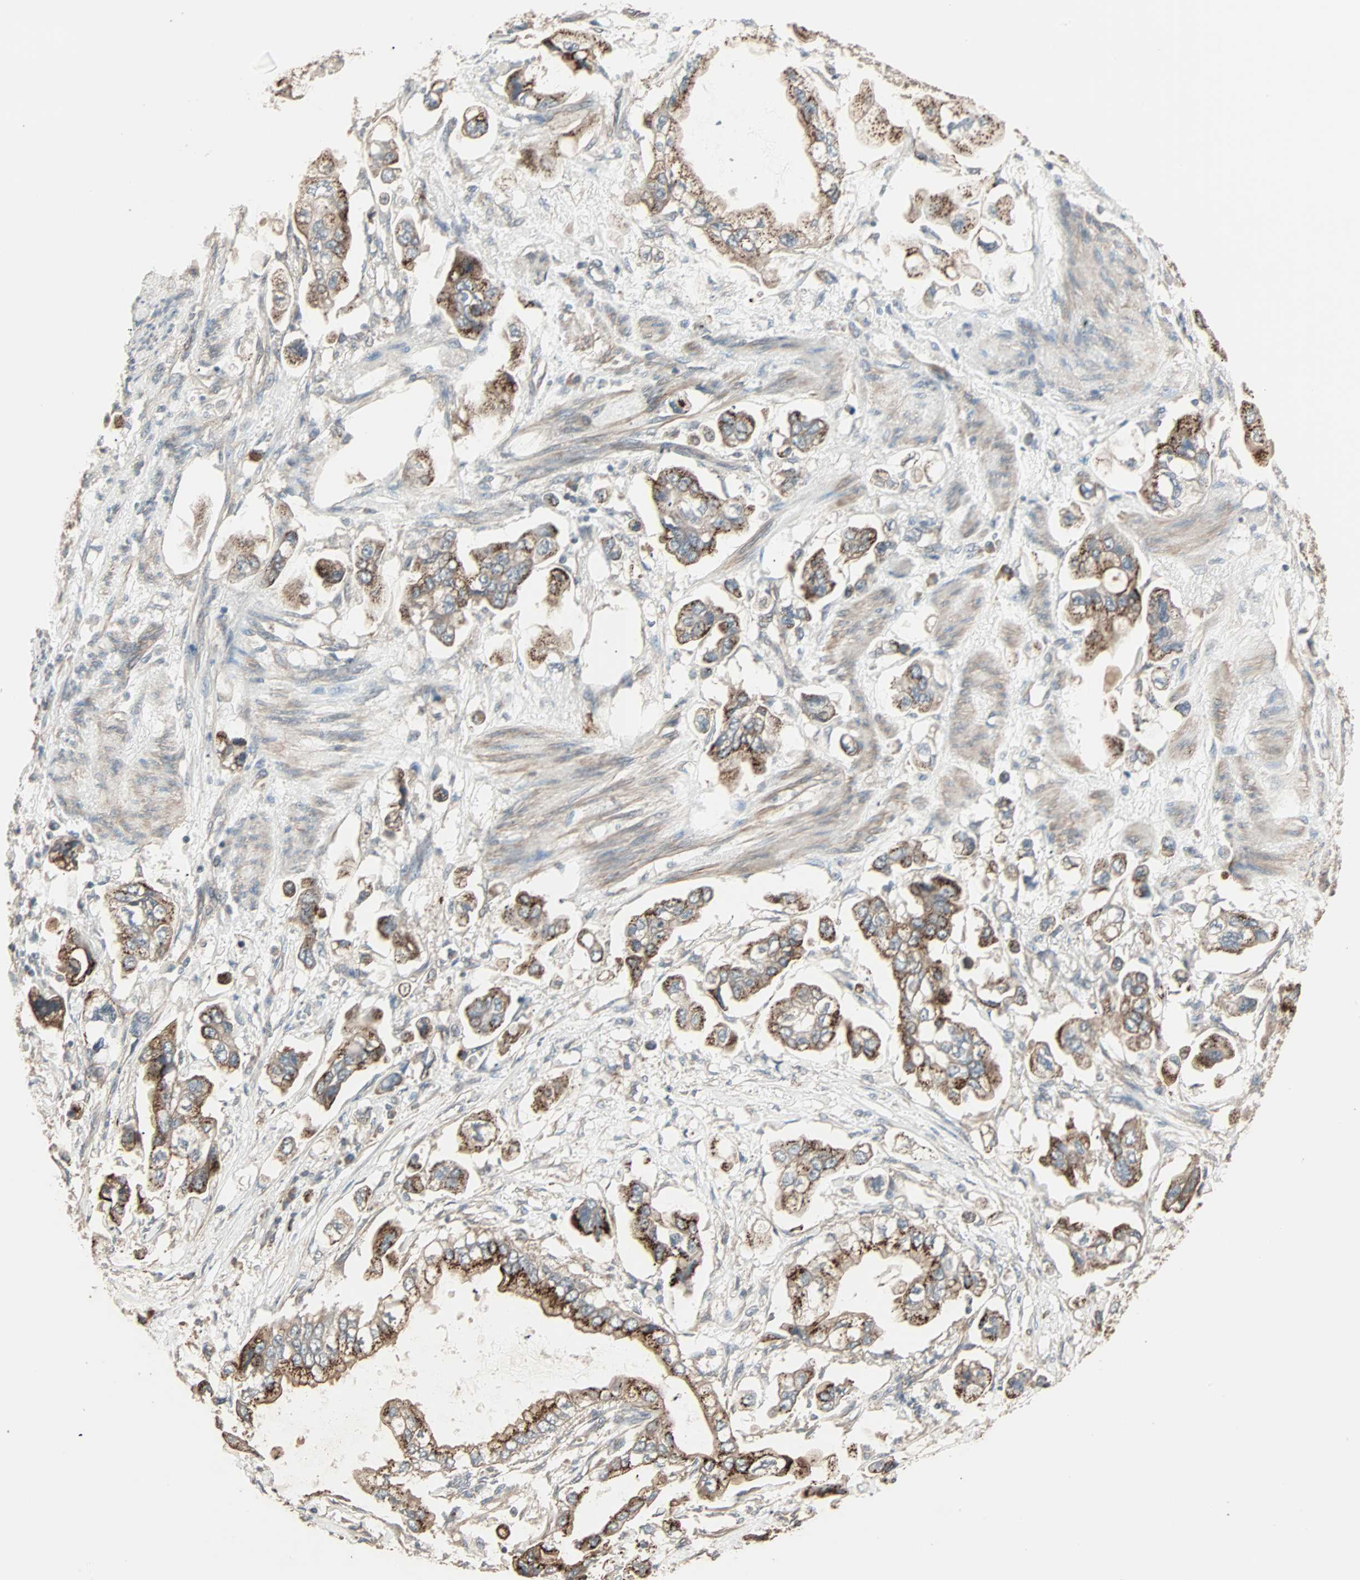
{"staining": {"intensity": "moderate", "quantity": ">75%", "location": "cytoplasmic/membranous"}, "tissue": "stomach cancer", "cell_type": "Tumor cells", "image_type": "cancer", "snomed": [{"axis": "morphology", "description": "Adenocarcinoma, NOS"}, {"axis": "topography", "description": "Stomach"}], "caption": "This micrograph demonstrates immunohistochemistry (IHC) staining of human stomach cancer (adenocarcinoma), with medium moderate cytoplasmic/membranous expression in about >75% of tumor cells.", "gene": "GALNT3", "patient": {"sex": "male", "age": 62}}